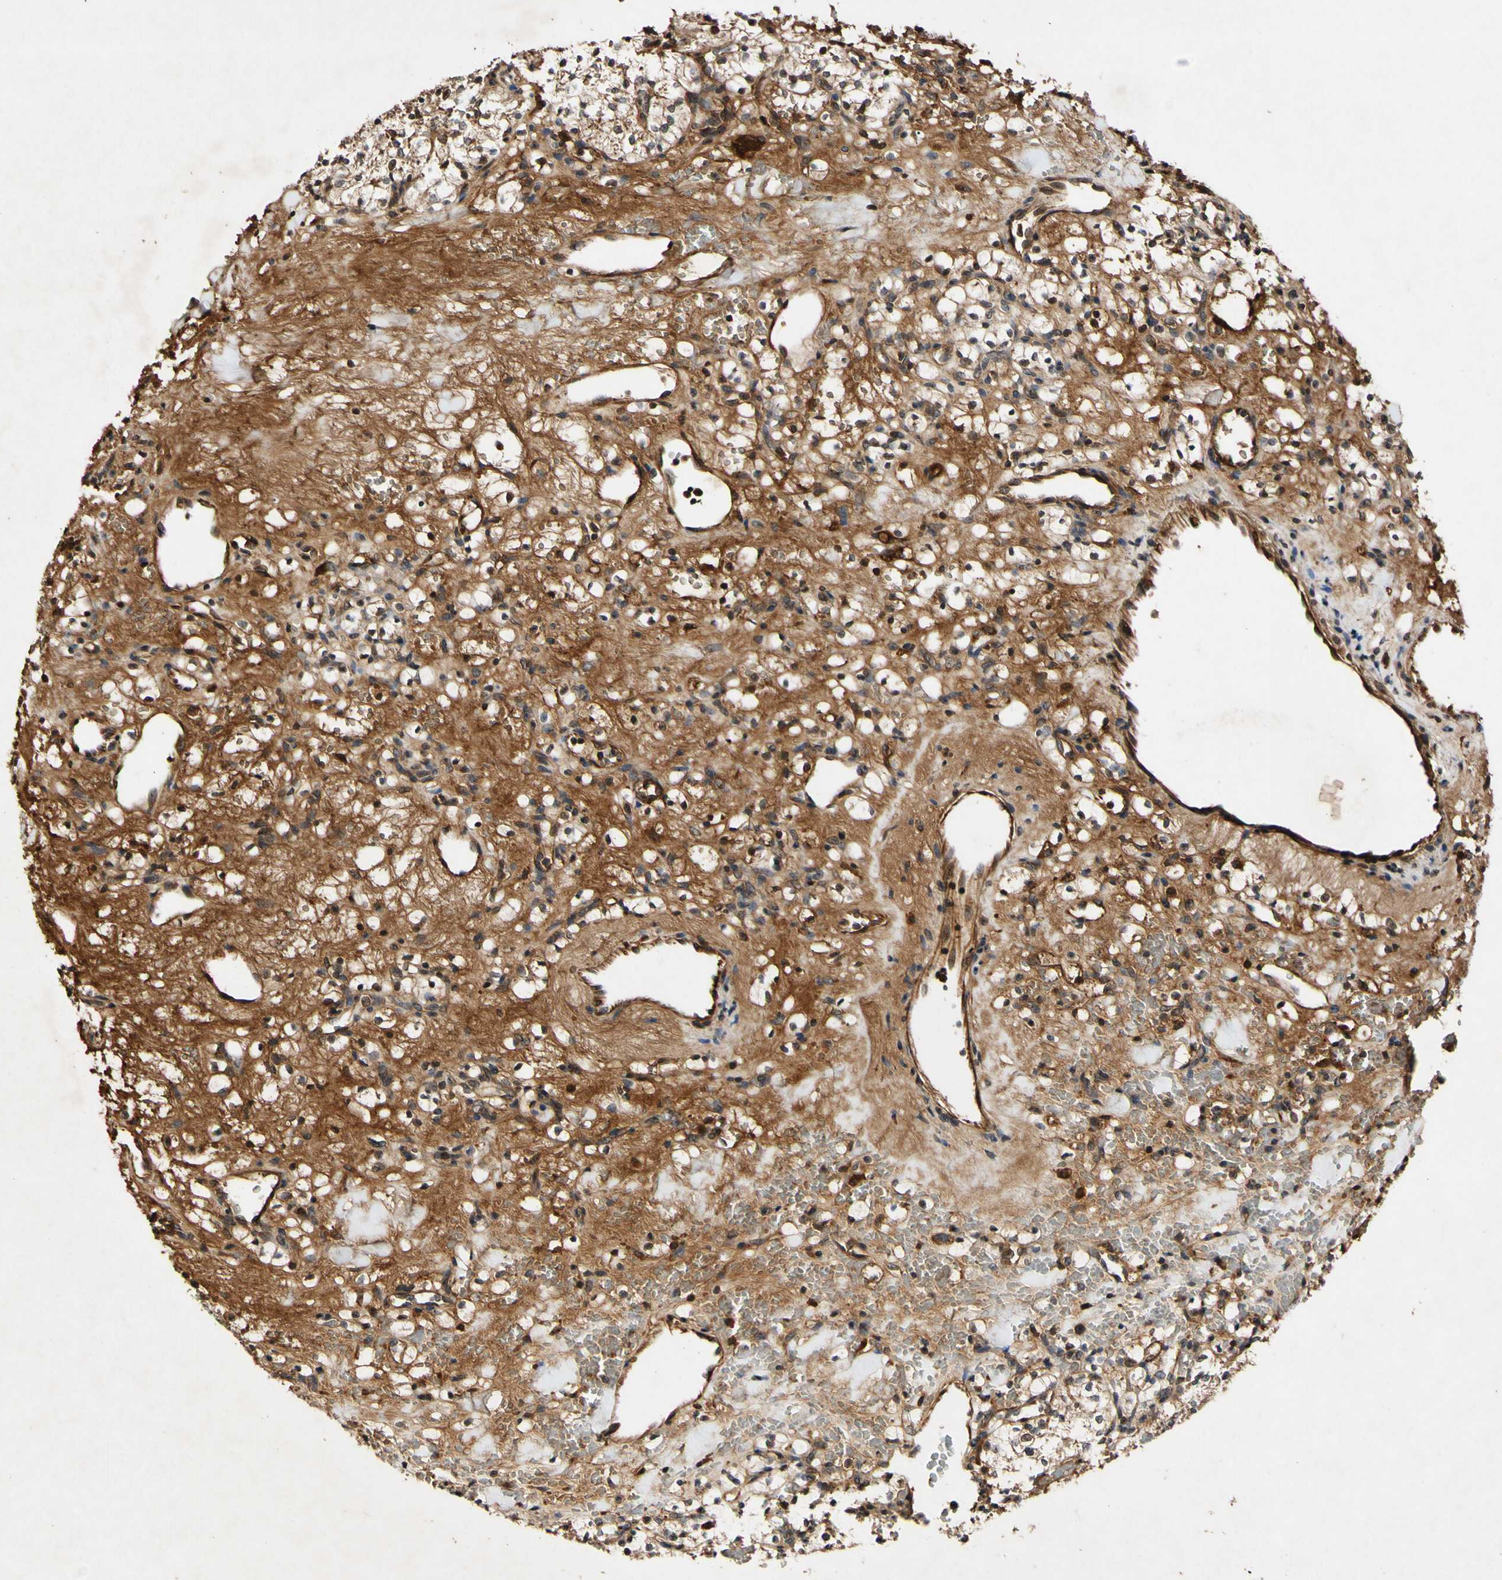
{"staining": {"intensity": "strong", "quantity": ">75%", "location": "cytoplasmic/membranous,nuclear"}, "tissue": "renal cancer", "cell_type": "Tumor cells", "image_type": "cancer", "snomed": [{"axis": "morphology", "description": "Adenocarcinoma, NOS"}, {"axis": "topography", "description": "Kidney"}], "caption": "Approximately >75% of tumor cells in adenocarcinoma (renal) demonstrate strong cytoplasmic/membranous and nuclear protein staining as visualized by brown immunohistochemical staining.", "gene": "PLAT", "patient": {"sex": "female", "age": 60}}